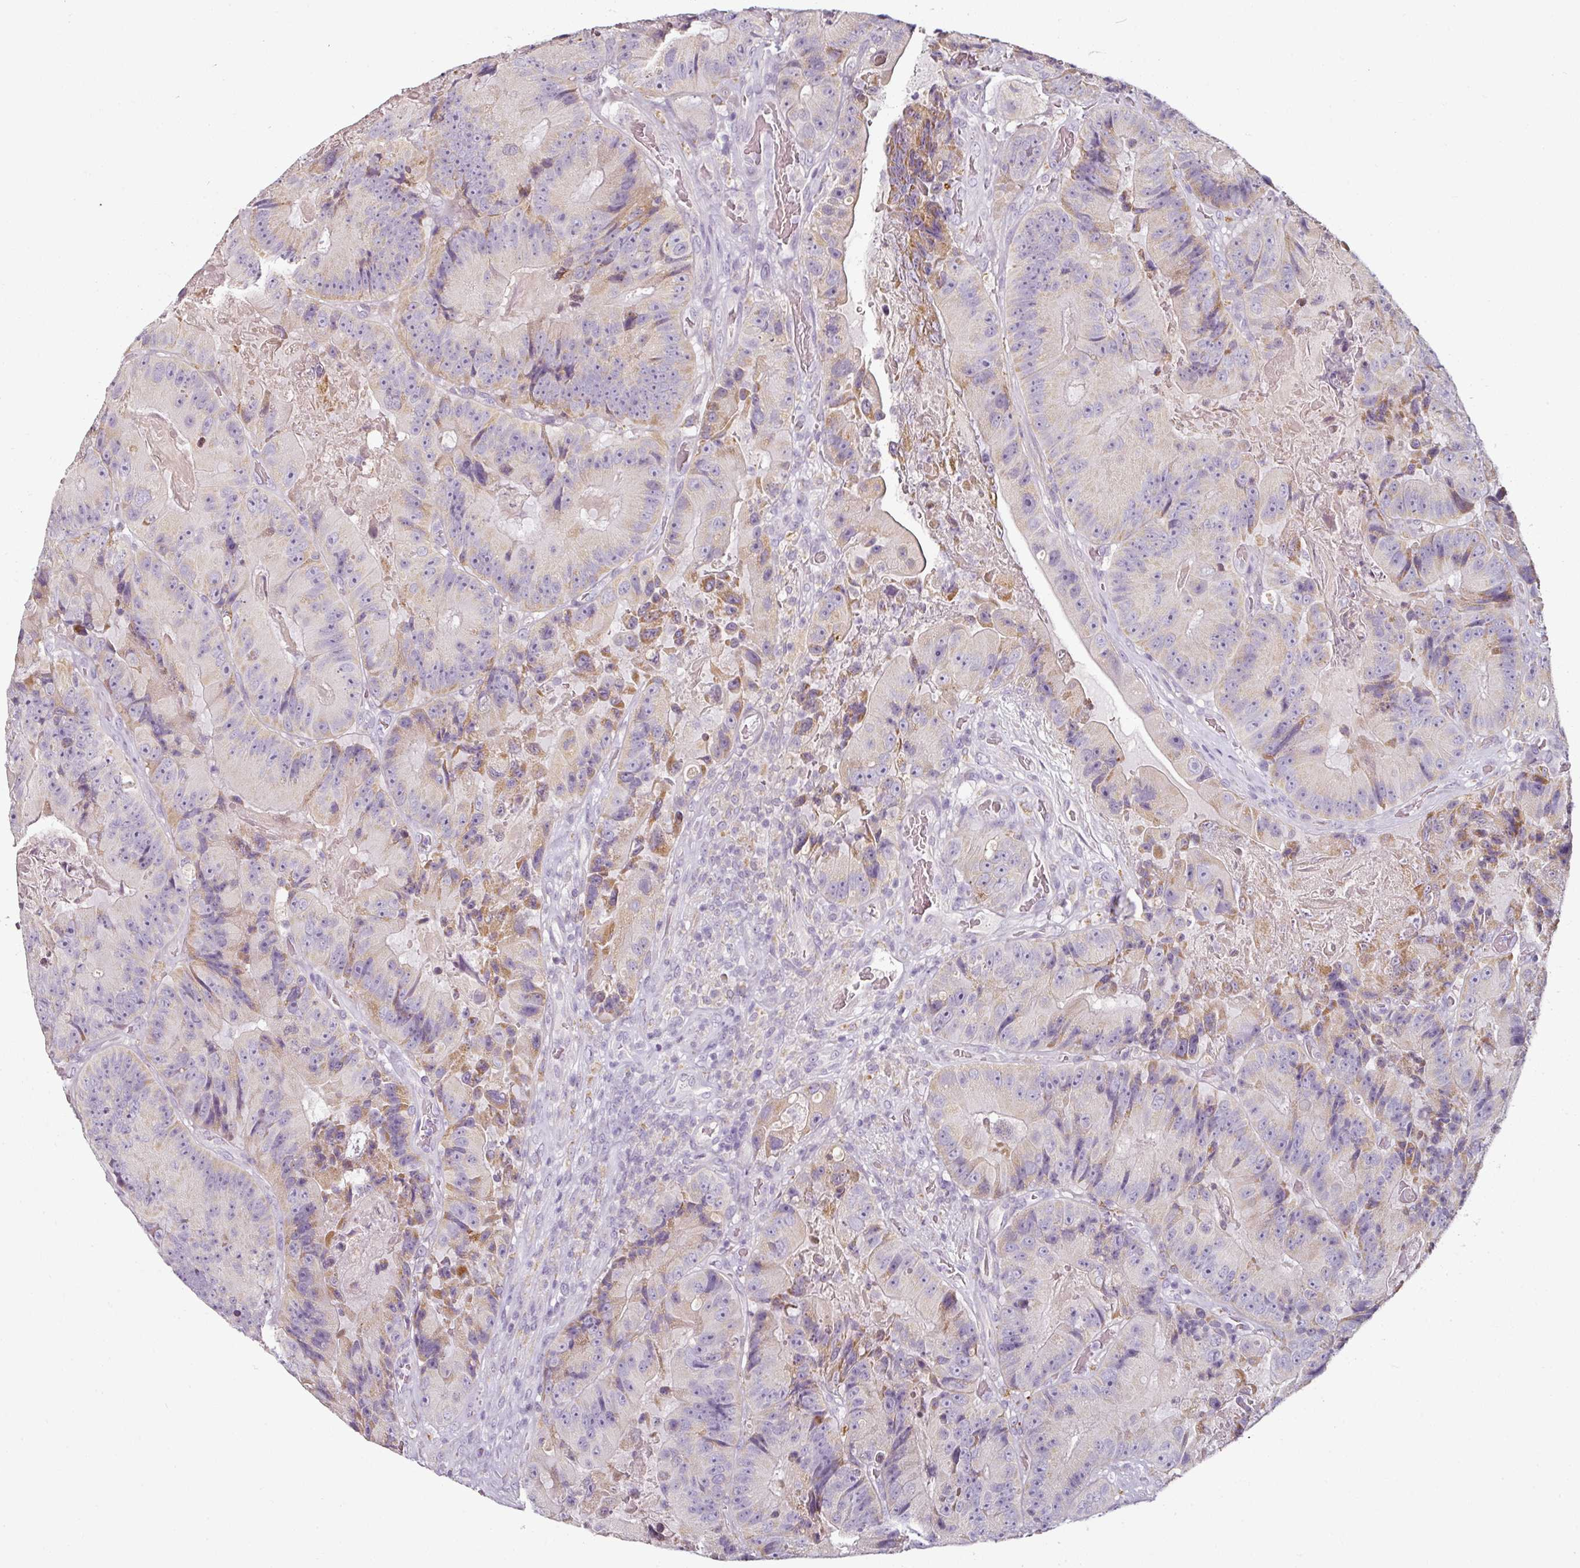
{"staining": {"intensity": "moderate", "quantity": "<25%", "location": "cytoplasmic/membranous"}, "tissue": "colorectal cancer", "cell_type": "Tumor cells", "image_type": "cancer", "snomed": [{"axis": "morphology", "description": "Adenocarcinoma, NOS"}, {"axis": "topography", "description": "Colon"}], "caption": "High-power microscopy captured an IHC image of colorectal cancer (adenocarcinoma), revealing moderate cytoplasmic/membranous expression in approximately <25% of tumor cells.", "gene": "CAP2", "patient": {"sex": "female", "age": 86}}